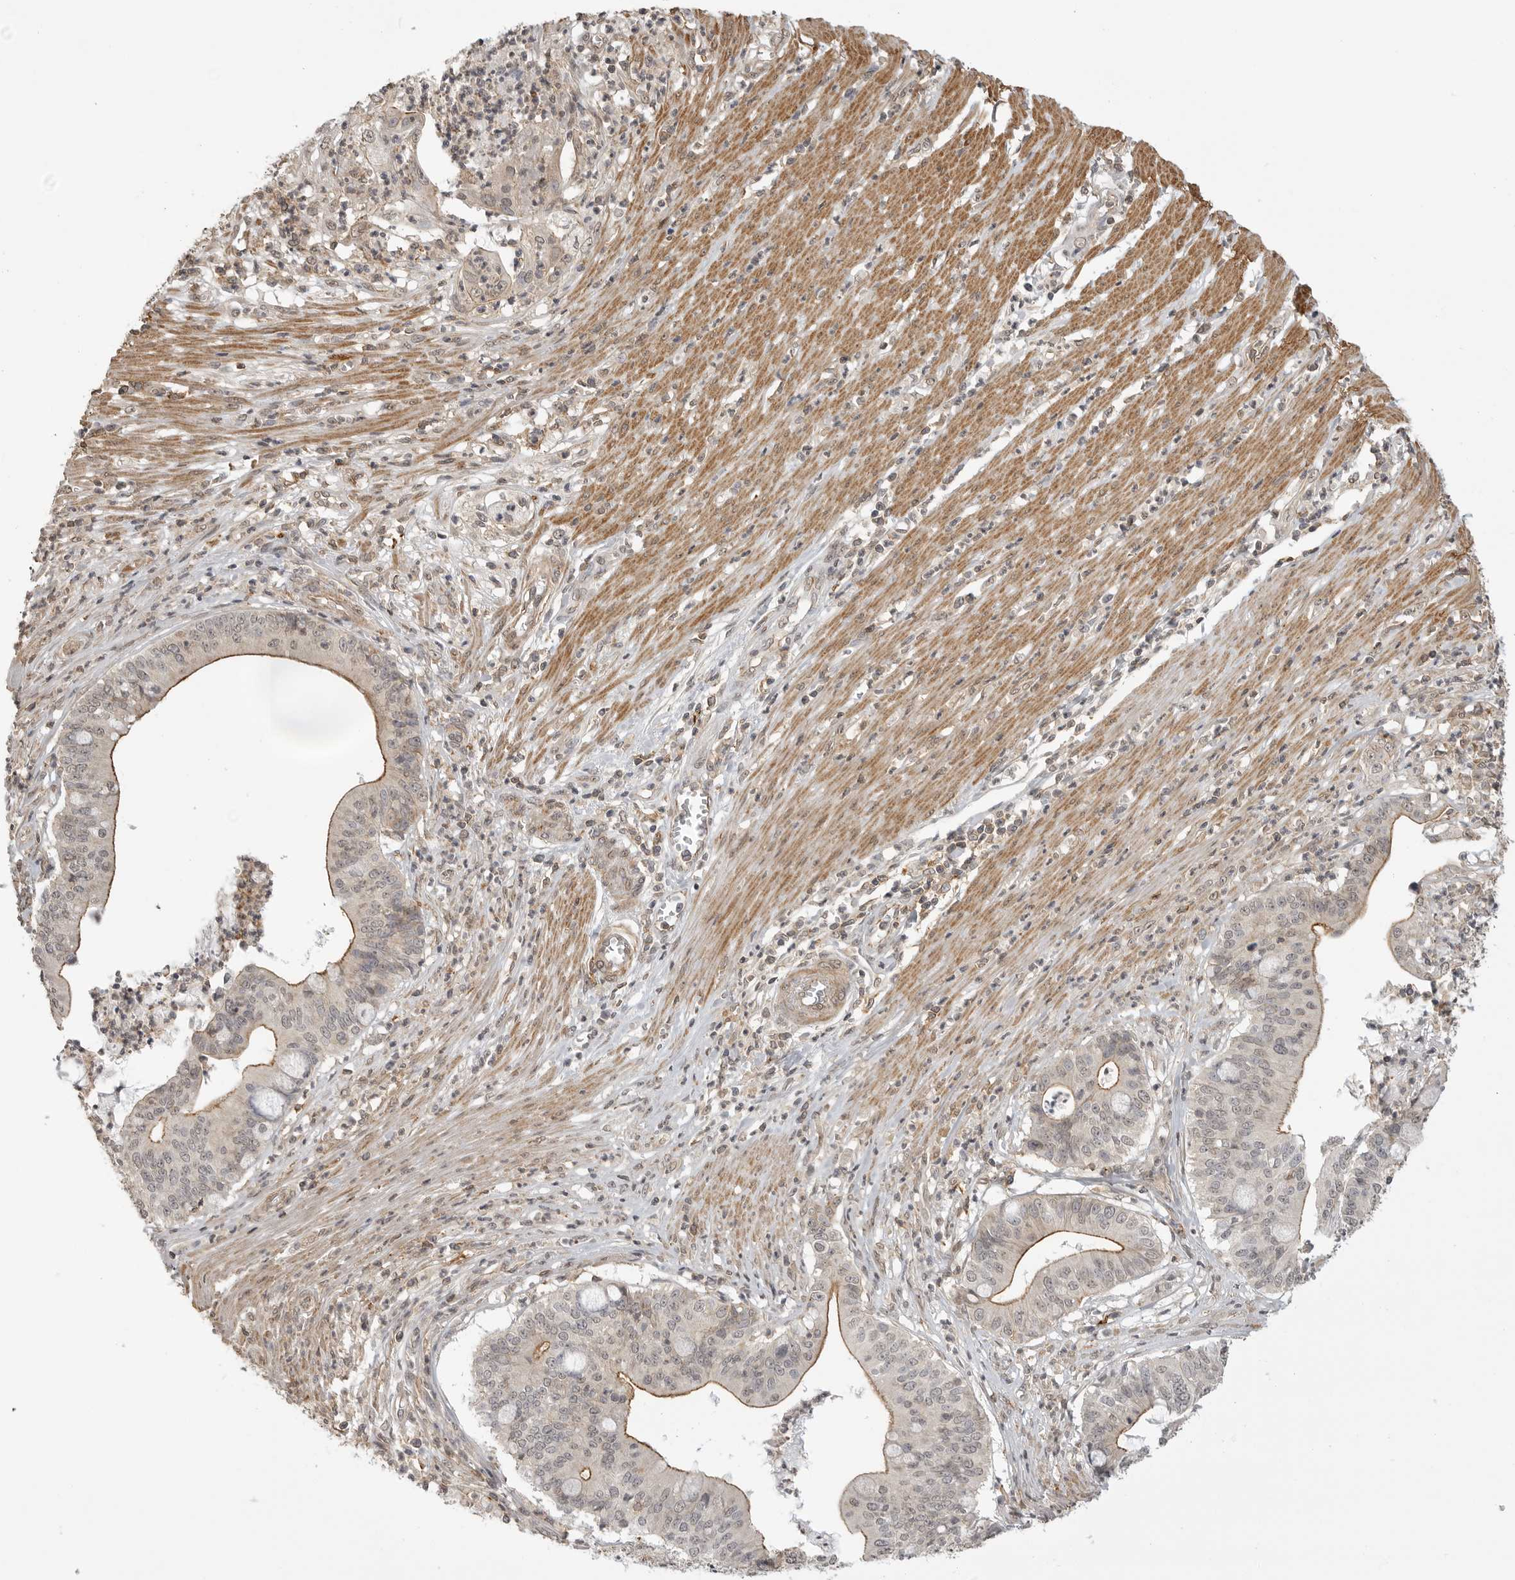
{"staining": {"intensity": "moderate", "quantity": "<25%", "location": "cytoplasmic/membranous"}, "tissue": "pancreatic cancer", "cell_type": "Tumor cells", "image_type": "cancer", "snomed": [{"axis": "morphology", "description": "Adenocarcinoma, NOS"}, {"axis": "topography", "description": "Pancreas"}], "caption": "Pancreatic adenocarcinoma stained with a brown dye reveals moderate cytoplasmic/membranous positive positivity in approximately <25% of tumor cells.", "gene": "GPC2", "patient": {"sex": "male", "age": 69}}